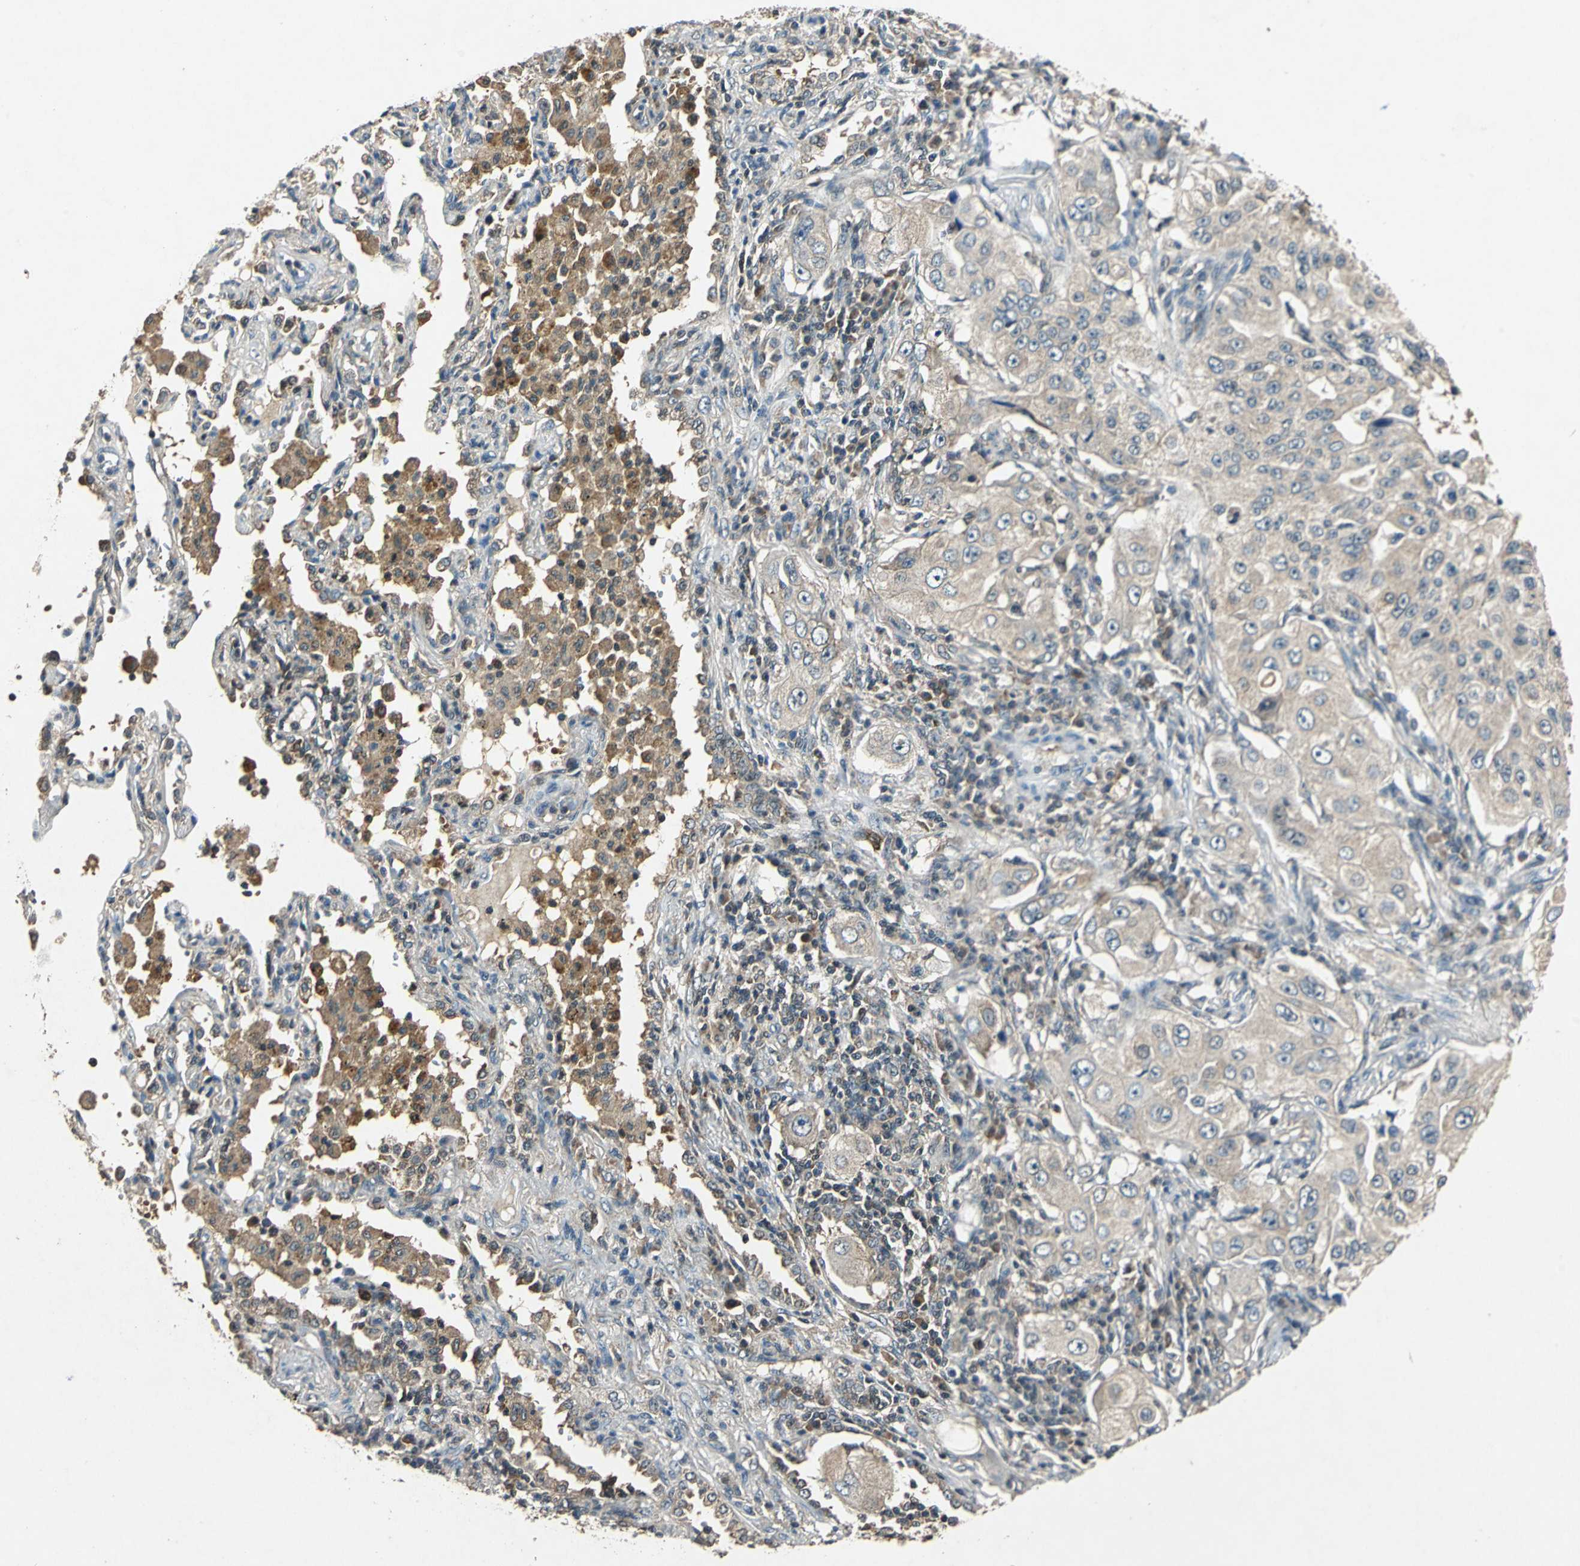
{"staining": {"intensity": "negative", "quantity": "none", "location": "none"}, "tissue": "lung cancer", "cell_type": "Tumor cells", "image_type": "cancer", "snomed": [{"axis": "morphology", "description": "Adenocarcinoma, NOS"}, {"axis": "topography", "description": "Lung"}], "caption": "Lung adenocarcinoma stained for a protein using immunohistochemistry (IHC) demonstrates no positivity tumor cells.", "gene": "AHSA1", "patient": {"sex": "male", "age": 84}}